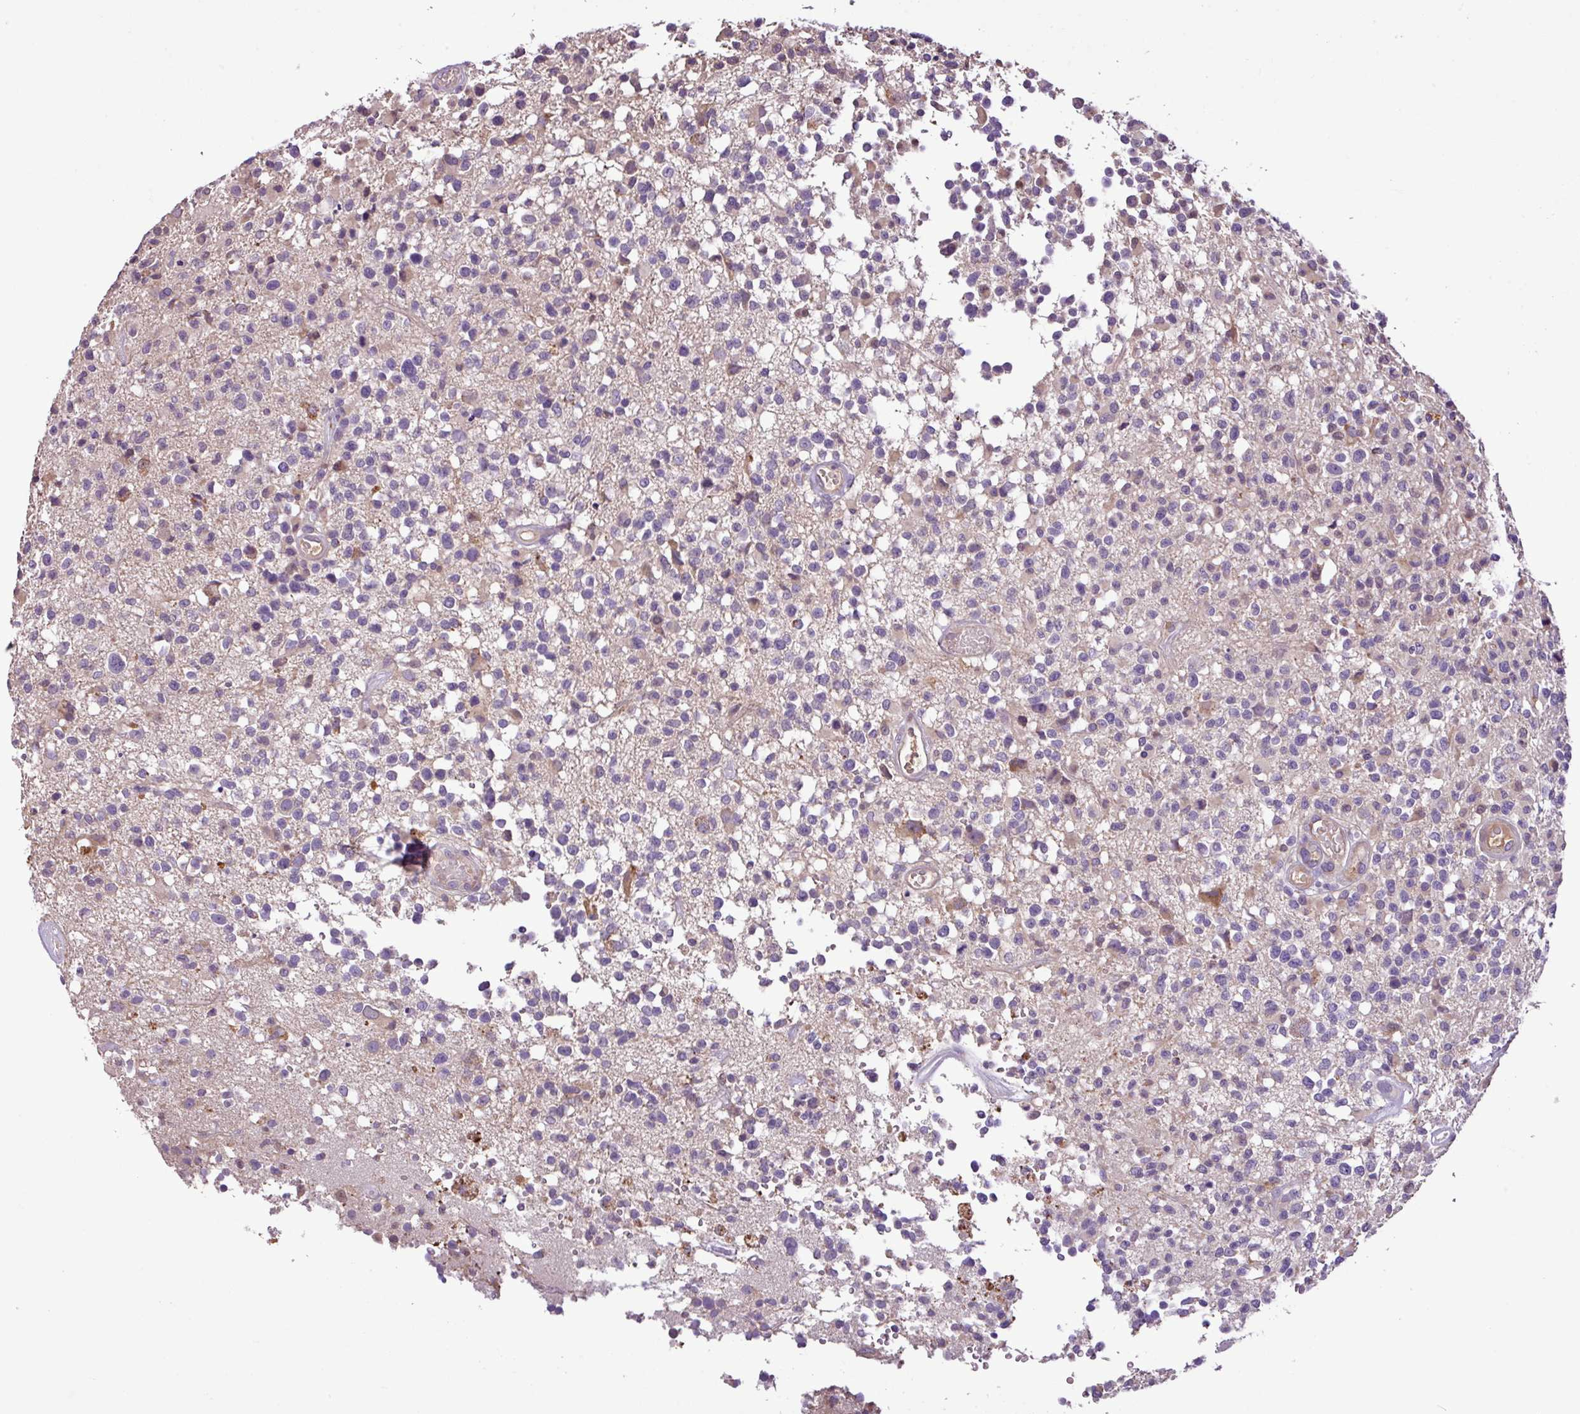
{"staining": {"intensity": "moderate", "quantity": "<25%", "location": "cytoplasmic/membranous"}, "tissue": "glioma", "cell_type": "Tumor cells", "image_type": "cancer", "snomed": [{"axis": "morphology", "description": "Glioma, malignant, High grade"}, {"axis": "morphology", "description": "Glioblastoma, NOS"}, {"axis": "topography", "description": "Brain"}], "caption": "A brown stain shows moderate cytoplasmic/membranous positivity of a protein in malignant high-grade glioma tumor cells. Using DAB (3,3'-diaminobenzidine) (brown) and hematoxylin (blue) stains, captured at high magnification using brightfield microscopy.", "gene": "ZNF266", "patient": {"sex": "male", "age": 60}}